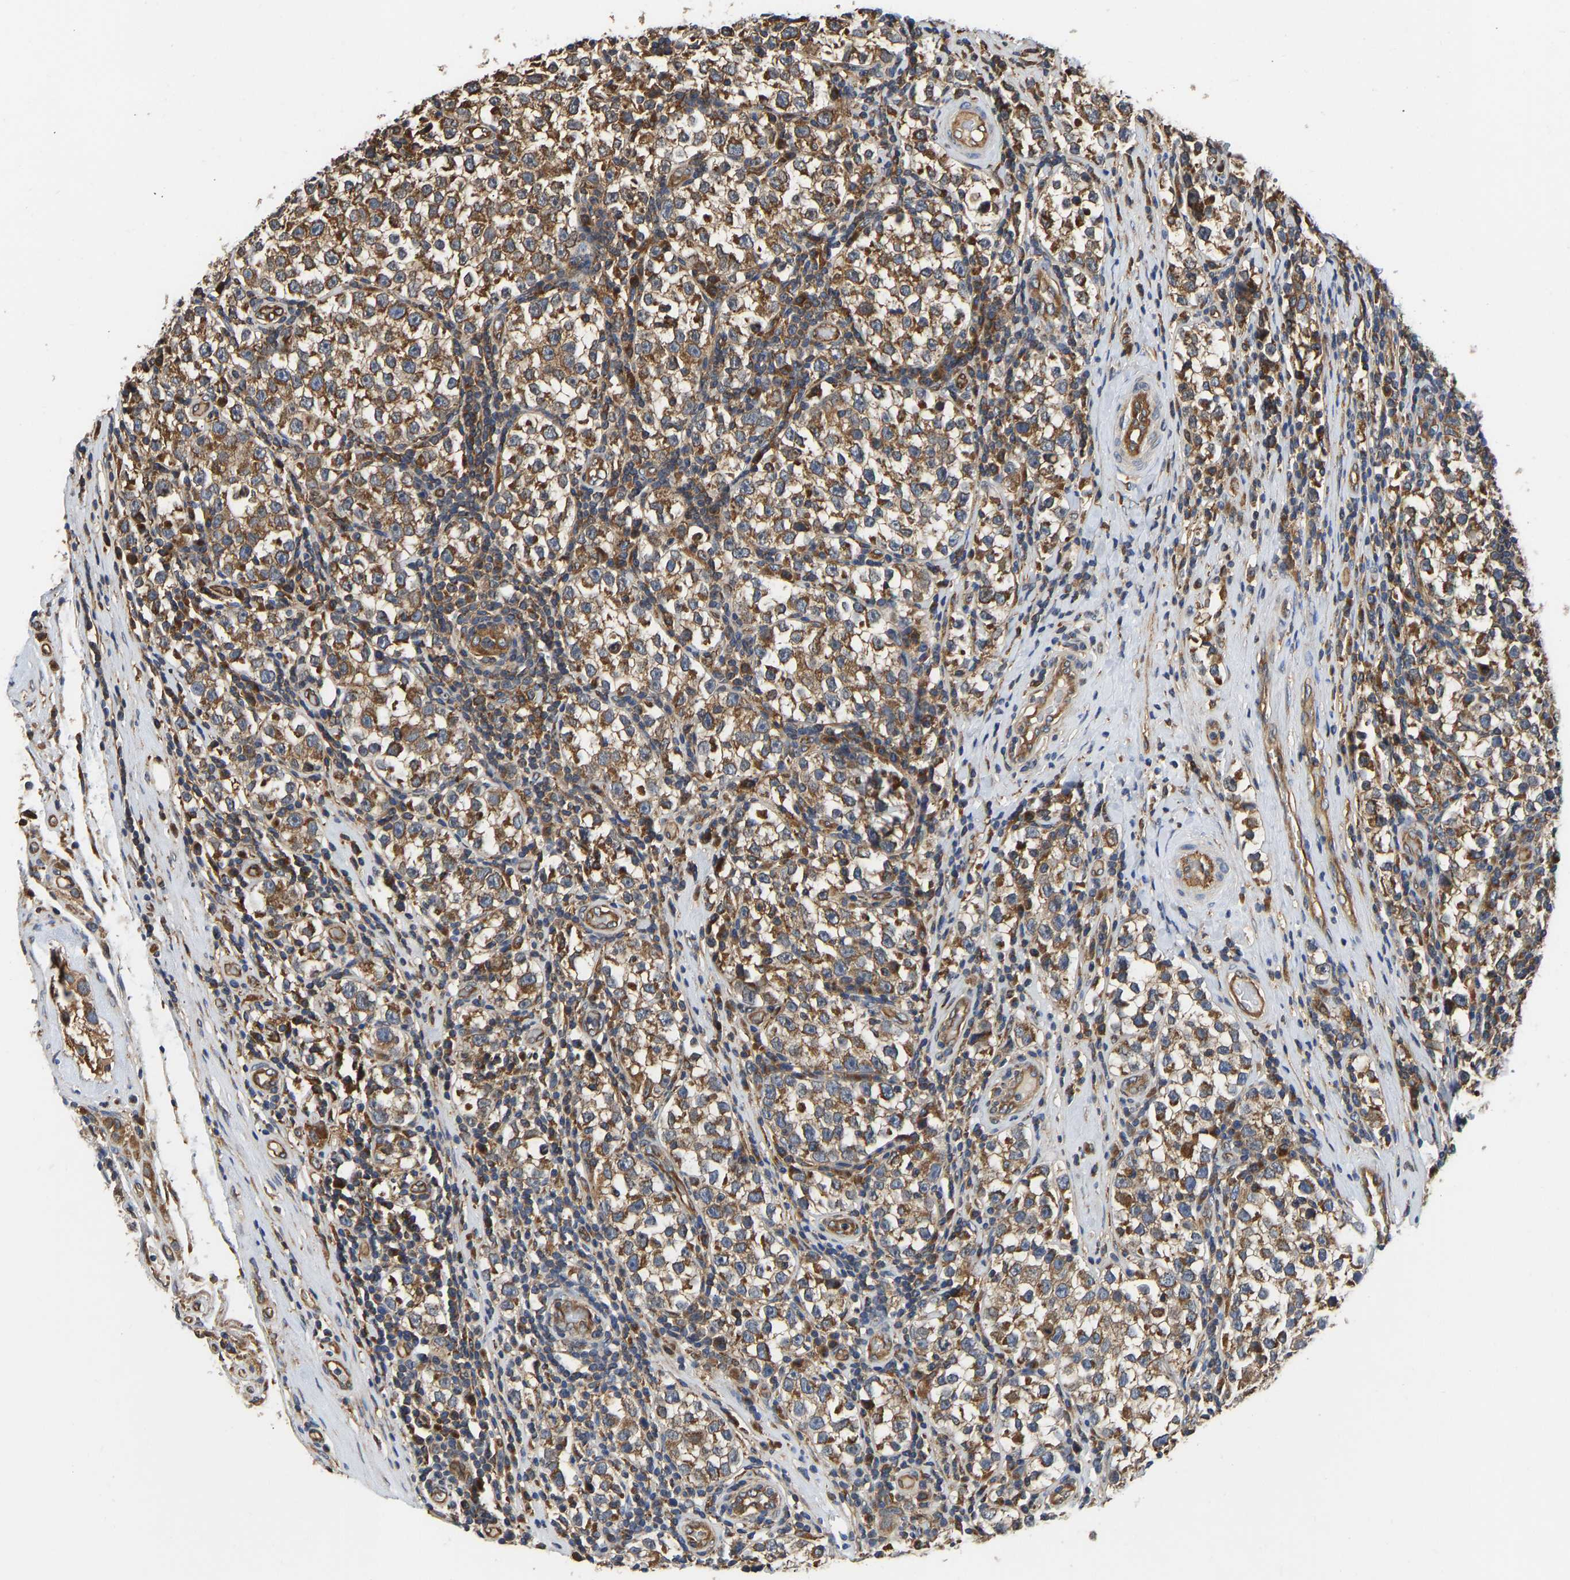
{"staining": {"intensity": "moderate", "quantity": ">75%", "location": "cytoplasmic/membranous"}, "tissue": "testis cancer", "cell_type": "Tumor cells", "image_type": "cancer", "snomed": [{"axis": "morphology", "description": "Normal tissue, NOS"}, {"axis": "morphology", "description": "Seminoma, NOS"}, {"axis": "topography", "description": "Testis"}], "caption": "Immunohistochemical staining of human testis cancer (seminoma) shows moderate cytoplasmic/membranous protein positivity in about >75% of tumor cells.", "gene": "FLNB", "patient": {"sex": "male", "age": 43}}